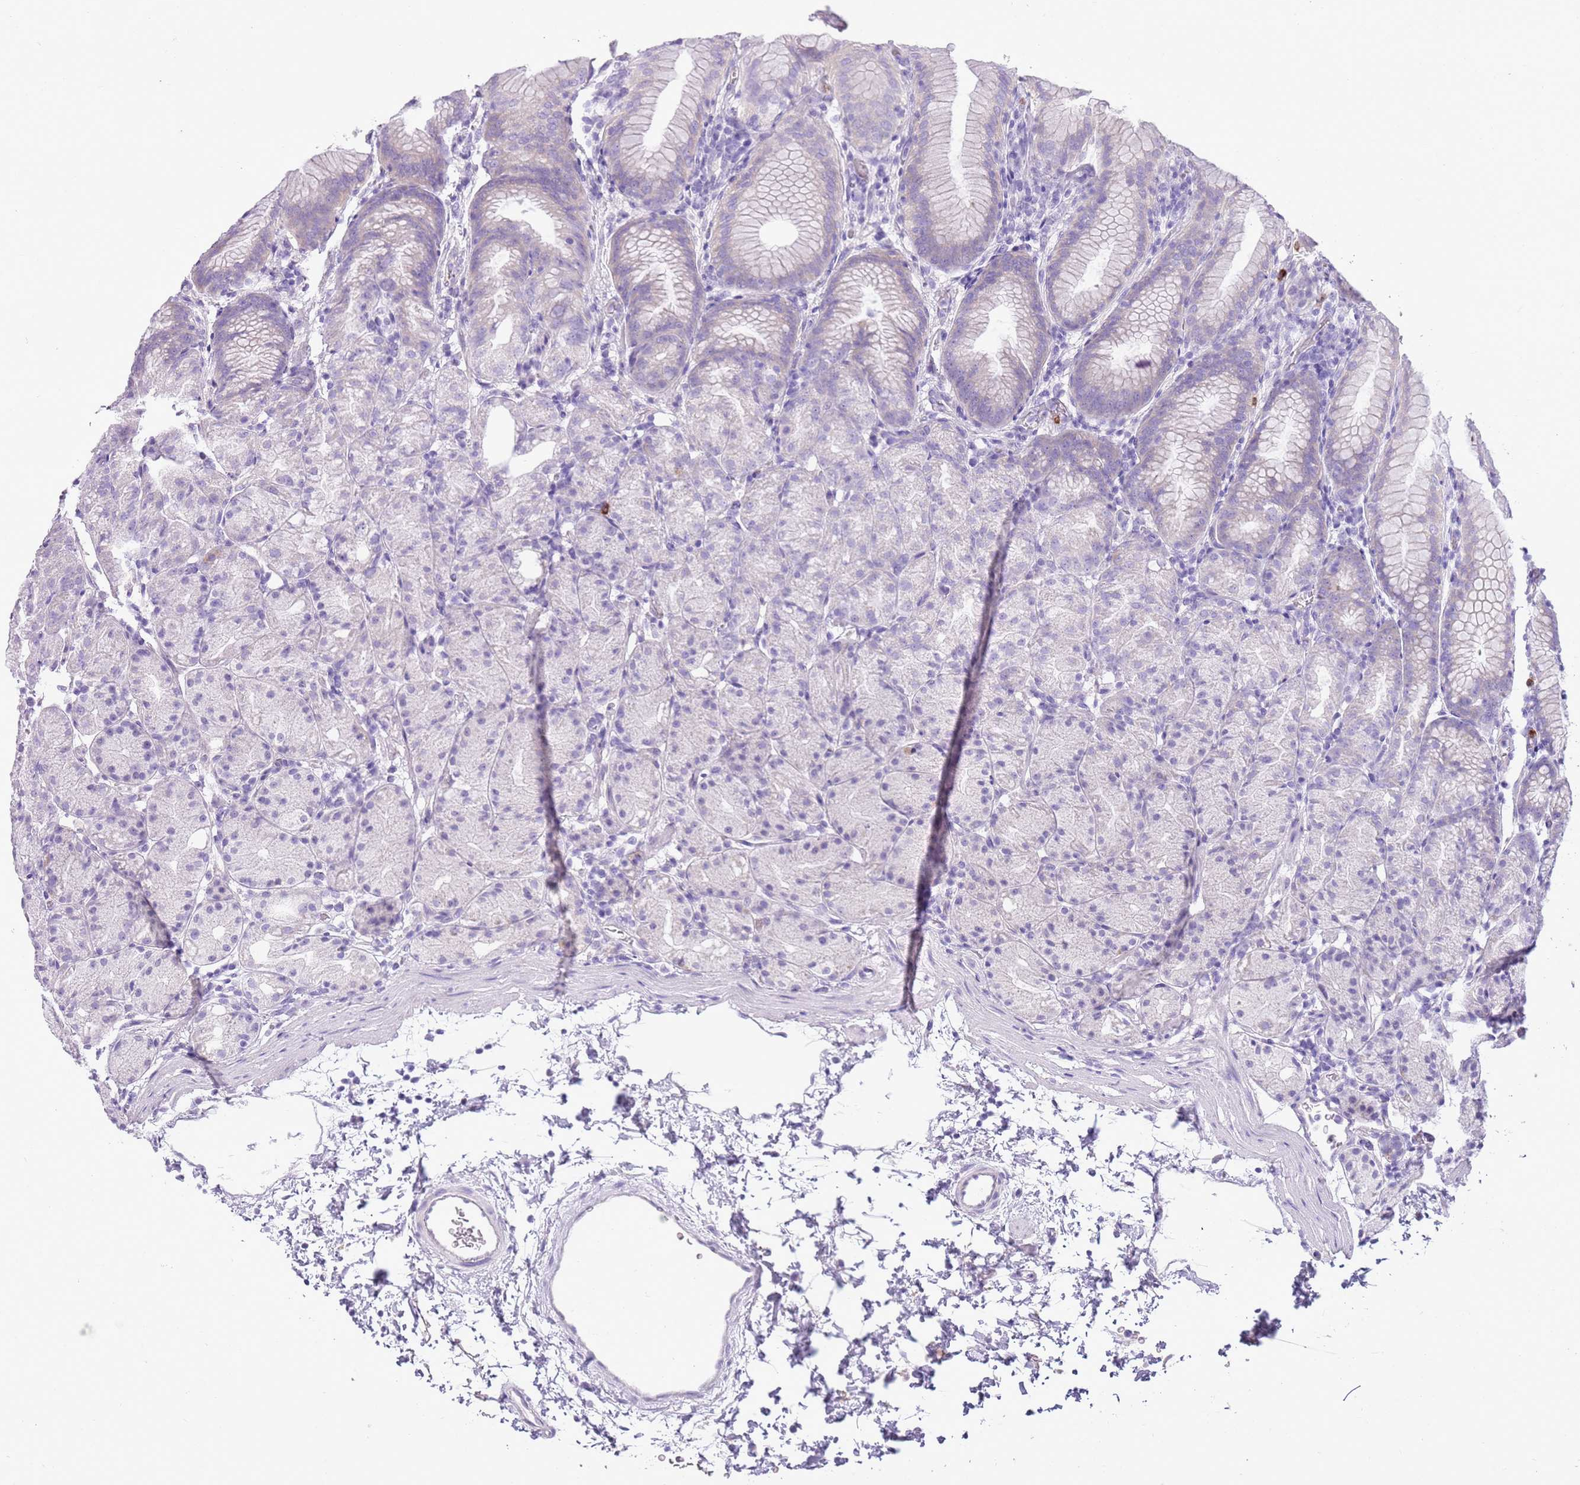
{"staining": {"intensity": "negative", "quantity": "none", "location": "none"}, "tissue": "stomach", "cell_type": "Glandular cells", "image_type": "normal", "snomed": [{"axis": "morphology", "description": "Normal tissue, NOS"}, {"axis": "topography", "description": "Stomach, upper"}], "caption": "An immunohistochemistry photomicrograph of unremarkable stomach is shown. There is no staining in glandular cells of stomach.", "gene": "CD177", "patient": {"sex": "male", "age": 48}}